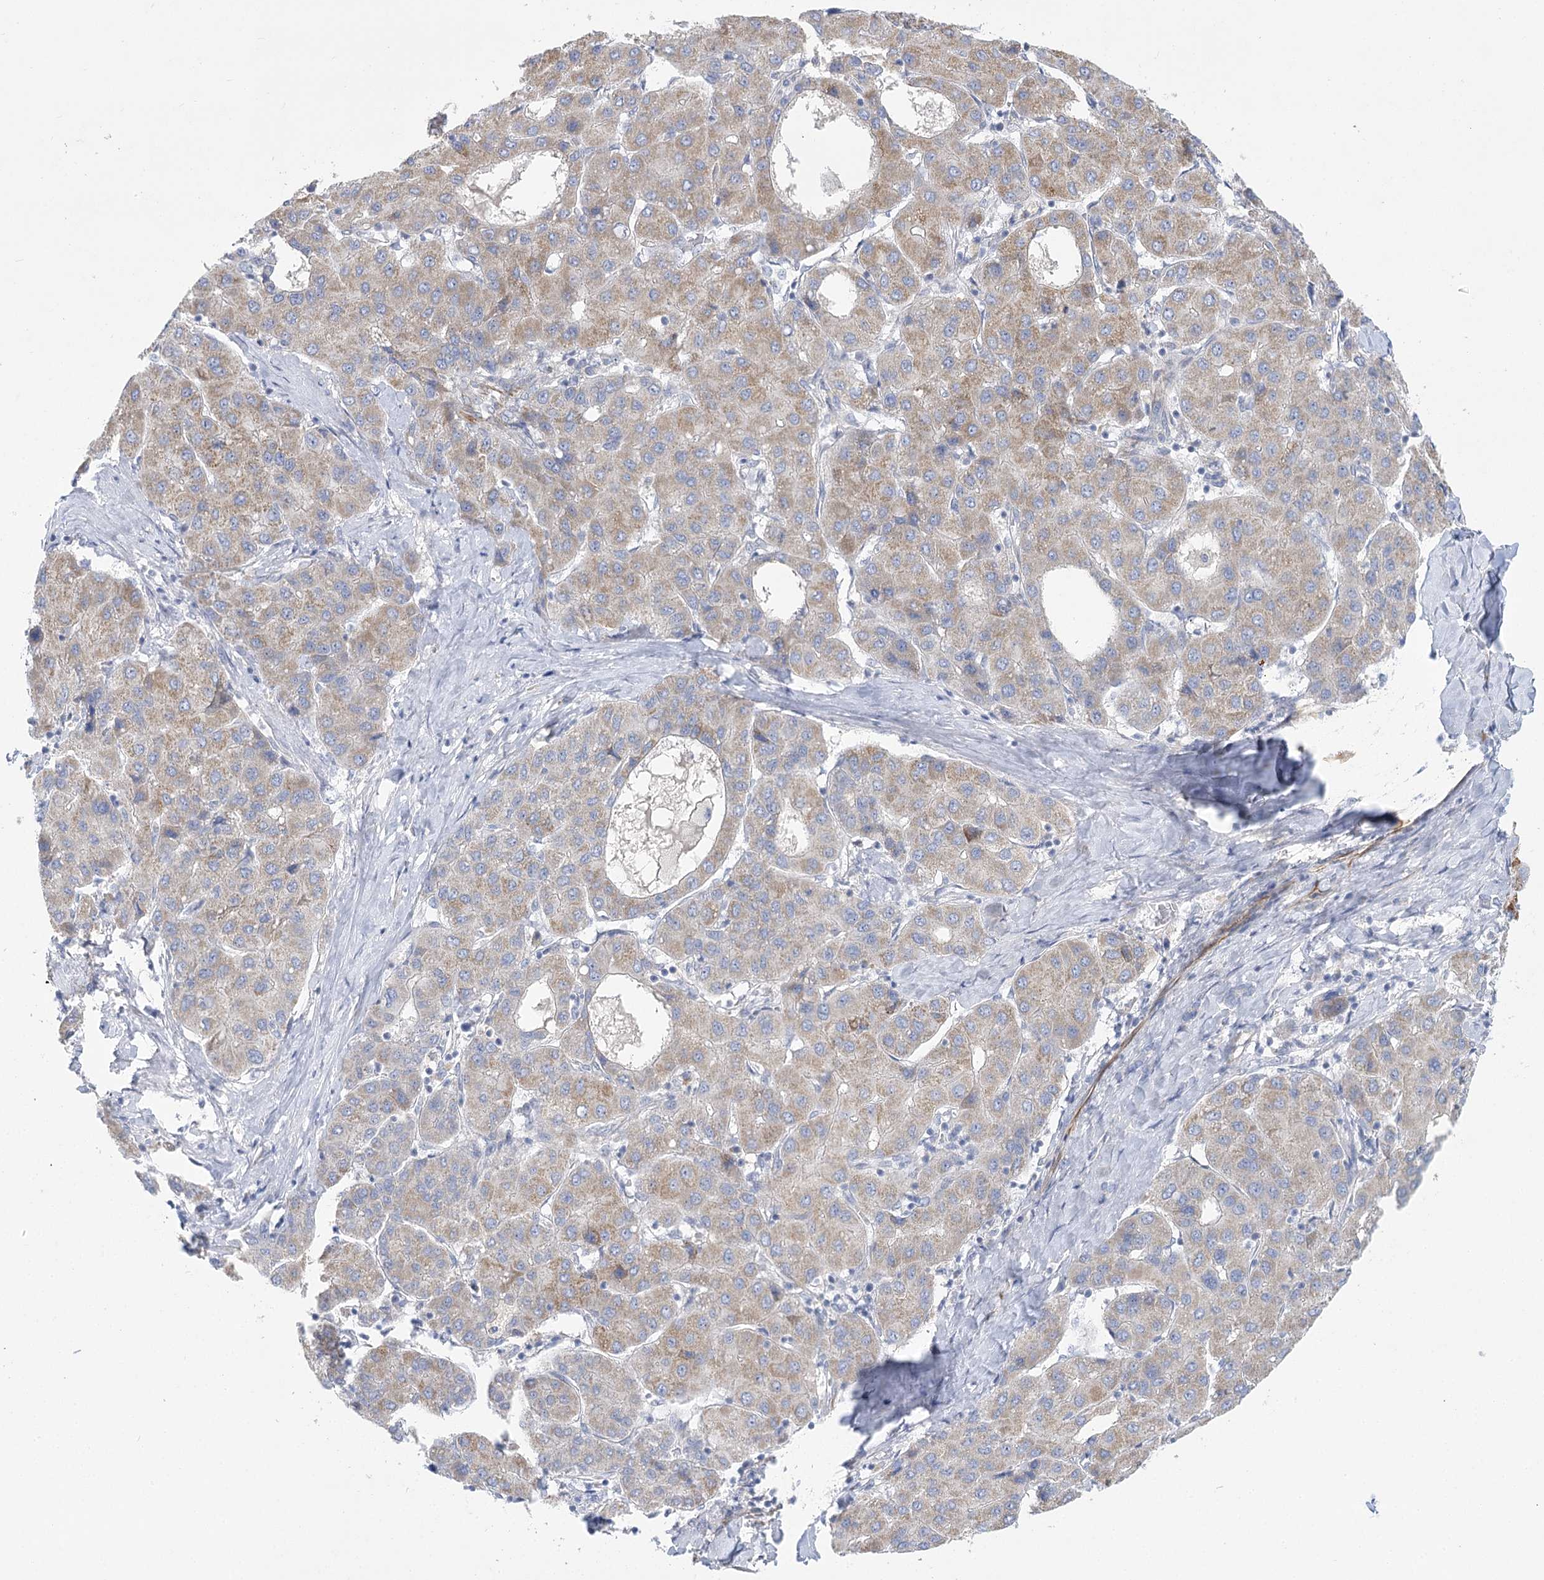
{"staining": {"intensity": "moderate", "quantity": "25%-75%", "location": "cytoplasmic/membranous"}, "tissue": "liver cancer", "cell_type": "Tumor cells", "image_type": "cancer", "snomed": [{"axis": "morphology", "description": "Carcinoma, Hepatocellular, NOS"}, {"axis": "topography", "description": "Liver"}], "caption": "Human liver cancer (hepatocellular carcinoma) stained with a brown dye demonstrates moderate cytoplasmic/membranous positive expression in about 25%-75% of tumor cells.", "gene": "DHTKD1", "patient": {"sex": "male", "age": 65}}